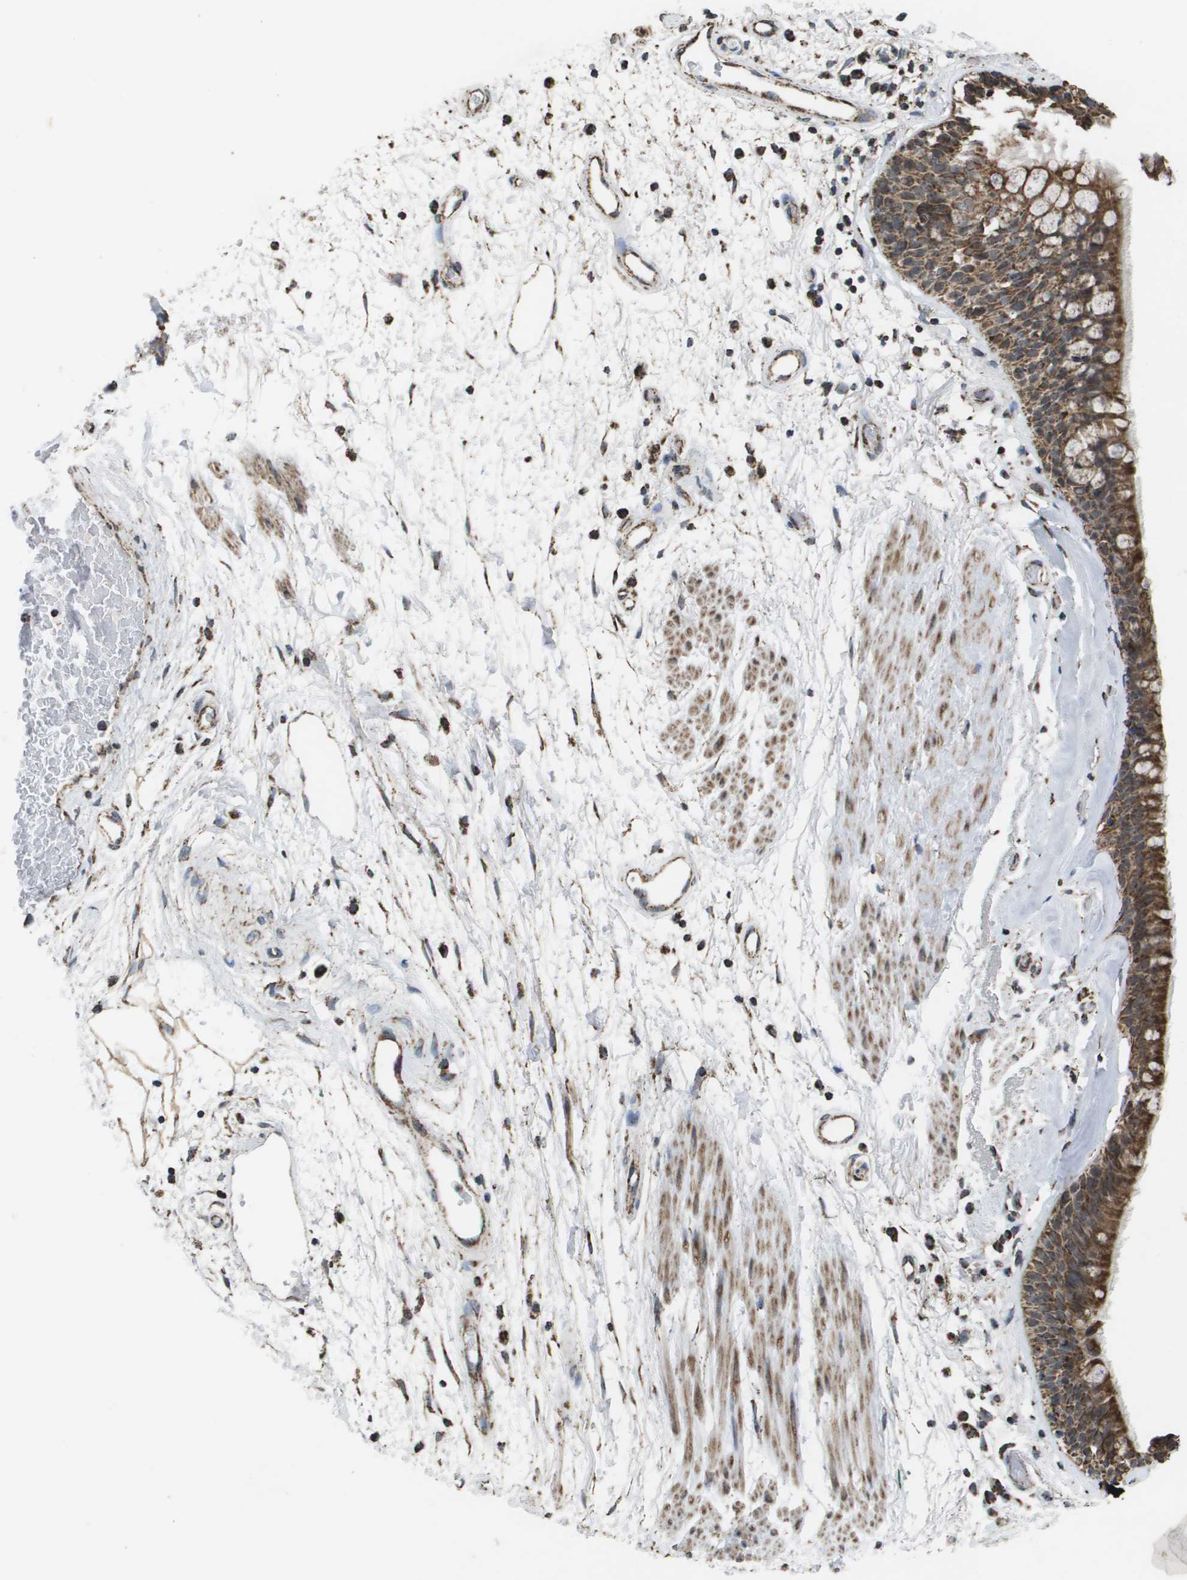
{"staining": {"intensity": "moderate", "quantity": ">75%", "location": "cytoplasmic/membranous"}, "tissue": "bronchus", "cell_type": "Respiratory epithelial cells", "image_type": "normal", "snomed": [{"axis": "morphology", "description": "Normal tissue, NOS"}, {"axis": "morphology", "description": "Adenocarcinoma, NOS"}, {"axis": "topography", "description": "Bronchus"}, {"axis": "topography", "description": "Lung"}], "caption": "Moderate cytoplasmic/membranous staining for a protein is seen in about >75% of respiratory epithelial cells of normal bronchus using immunohistochemistry.", "gene": "HSPE1", "patient": {"sex": "female", "age": 54}}